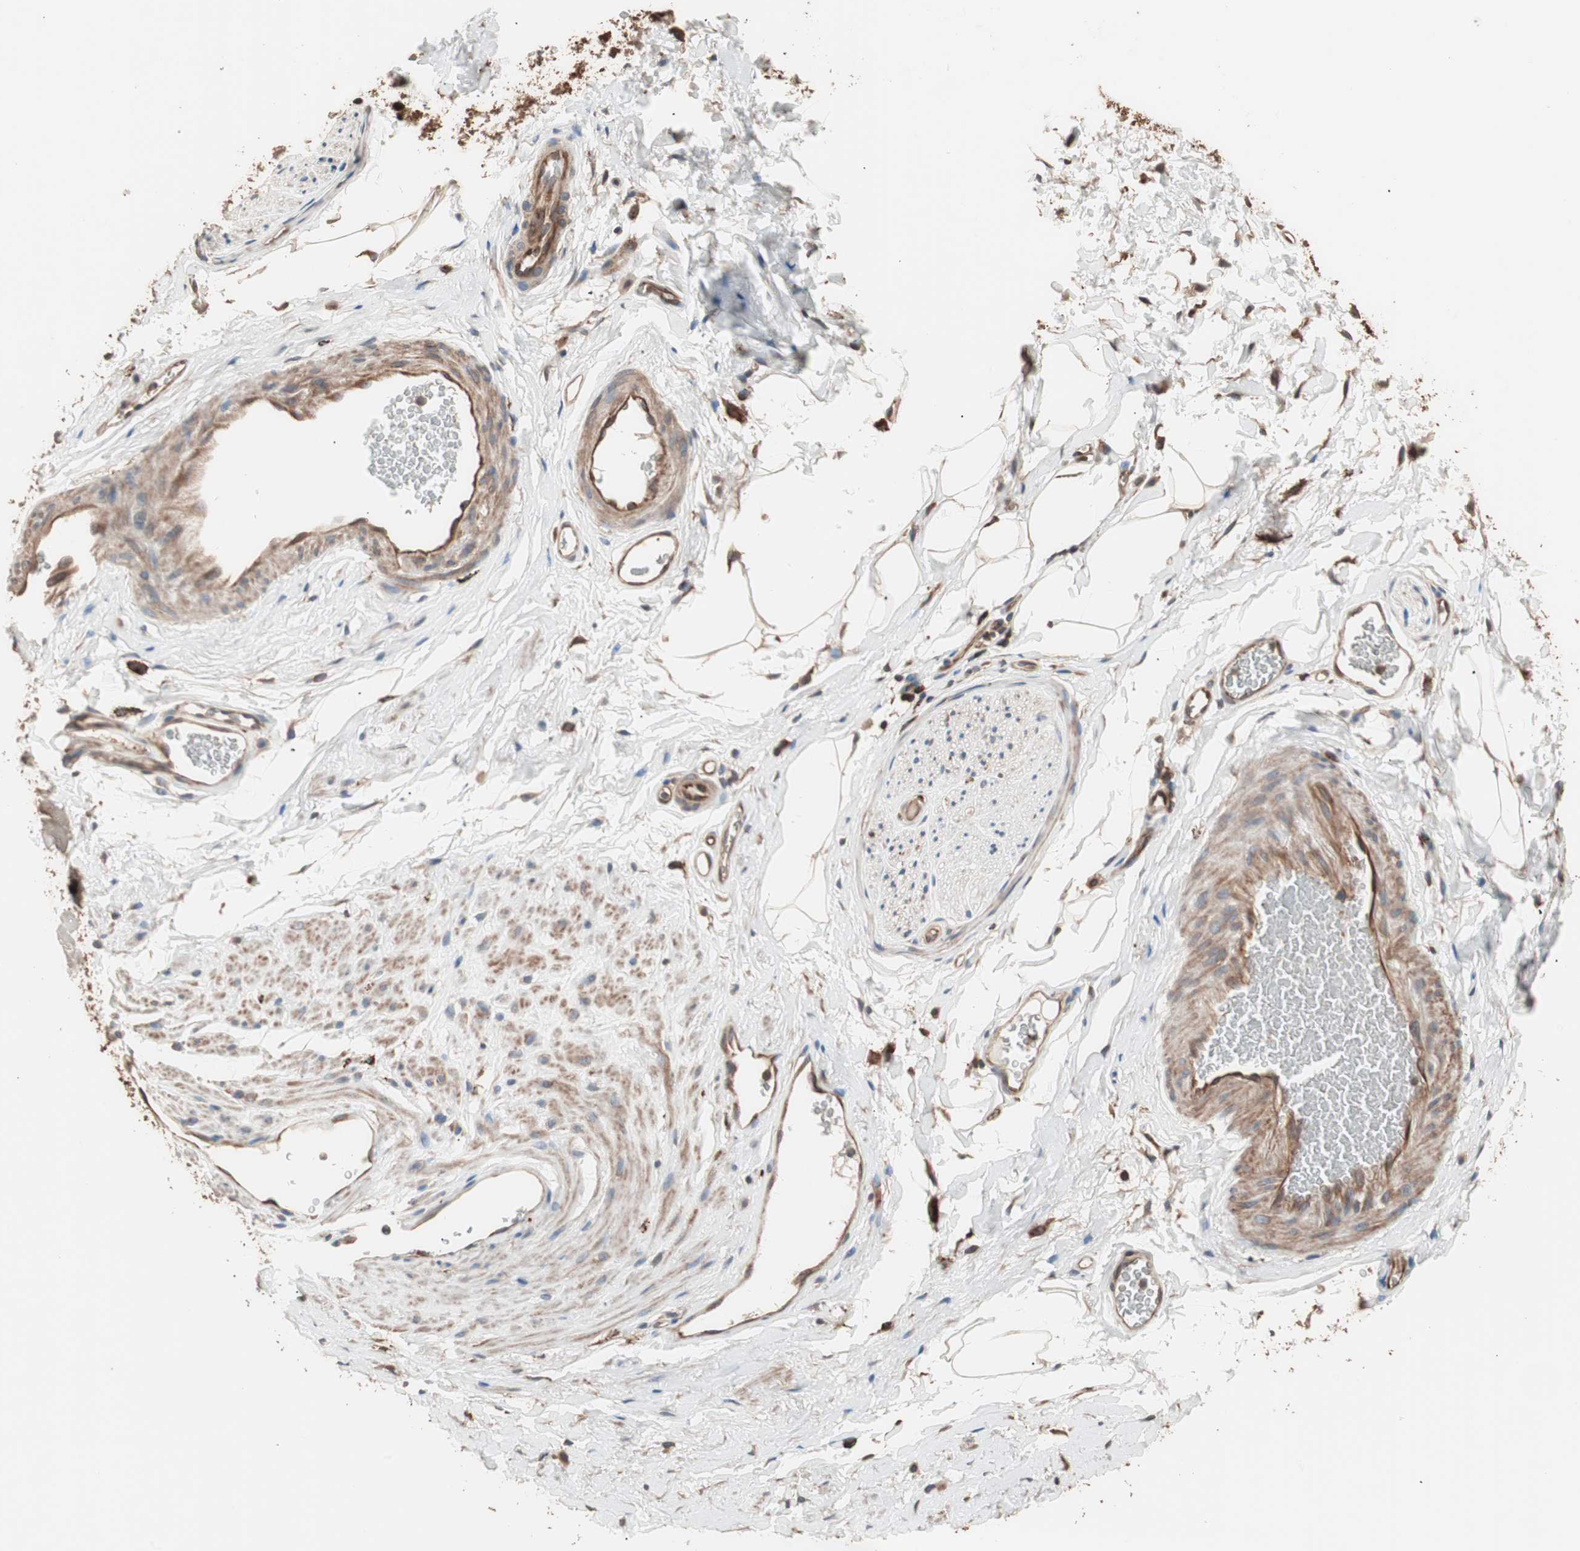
{"staining": {"intensity": "moderate", "quantity": ">75%", "location": "cytoplasmic/membranous"}, "tissue": "adipose tissue", "cell_type": "Adipocytes", "image_type": "normal", "snomed": [{"axis": "morphology", "description": "Normal tissue, NOS"}, {"axis": "topography", "description": "Soft tissue"}, {"axis": "topography", "description": "Peripheral nerve tissue"}], "caption": "The photomicrograph demonstrates a brown stain indicating the presence of a protein in the cytoplasmic/membranous of adipocytes in adipose tissue. (DAB (3,3'-diaminobenzidine) = brown stain, brightfield microscopy at high magnification).", "gene": "CCT3", "patient": {"sex": "female", "age": 71}}